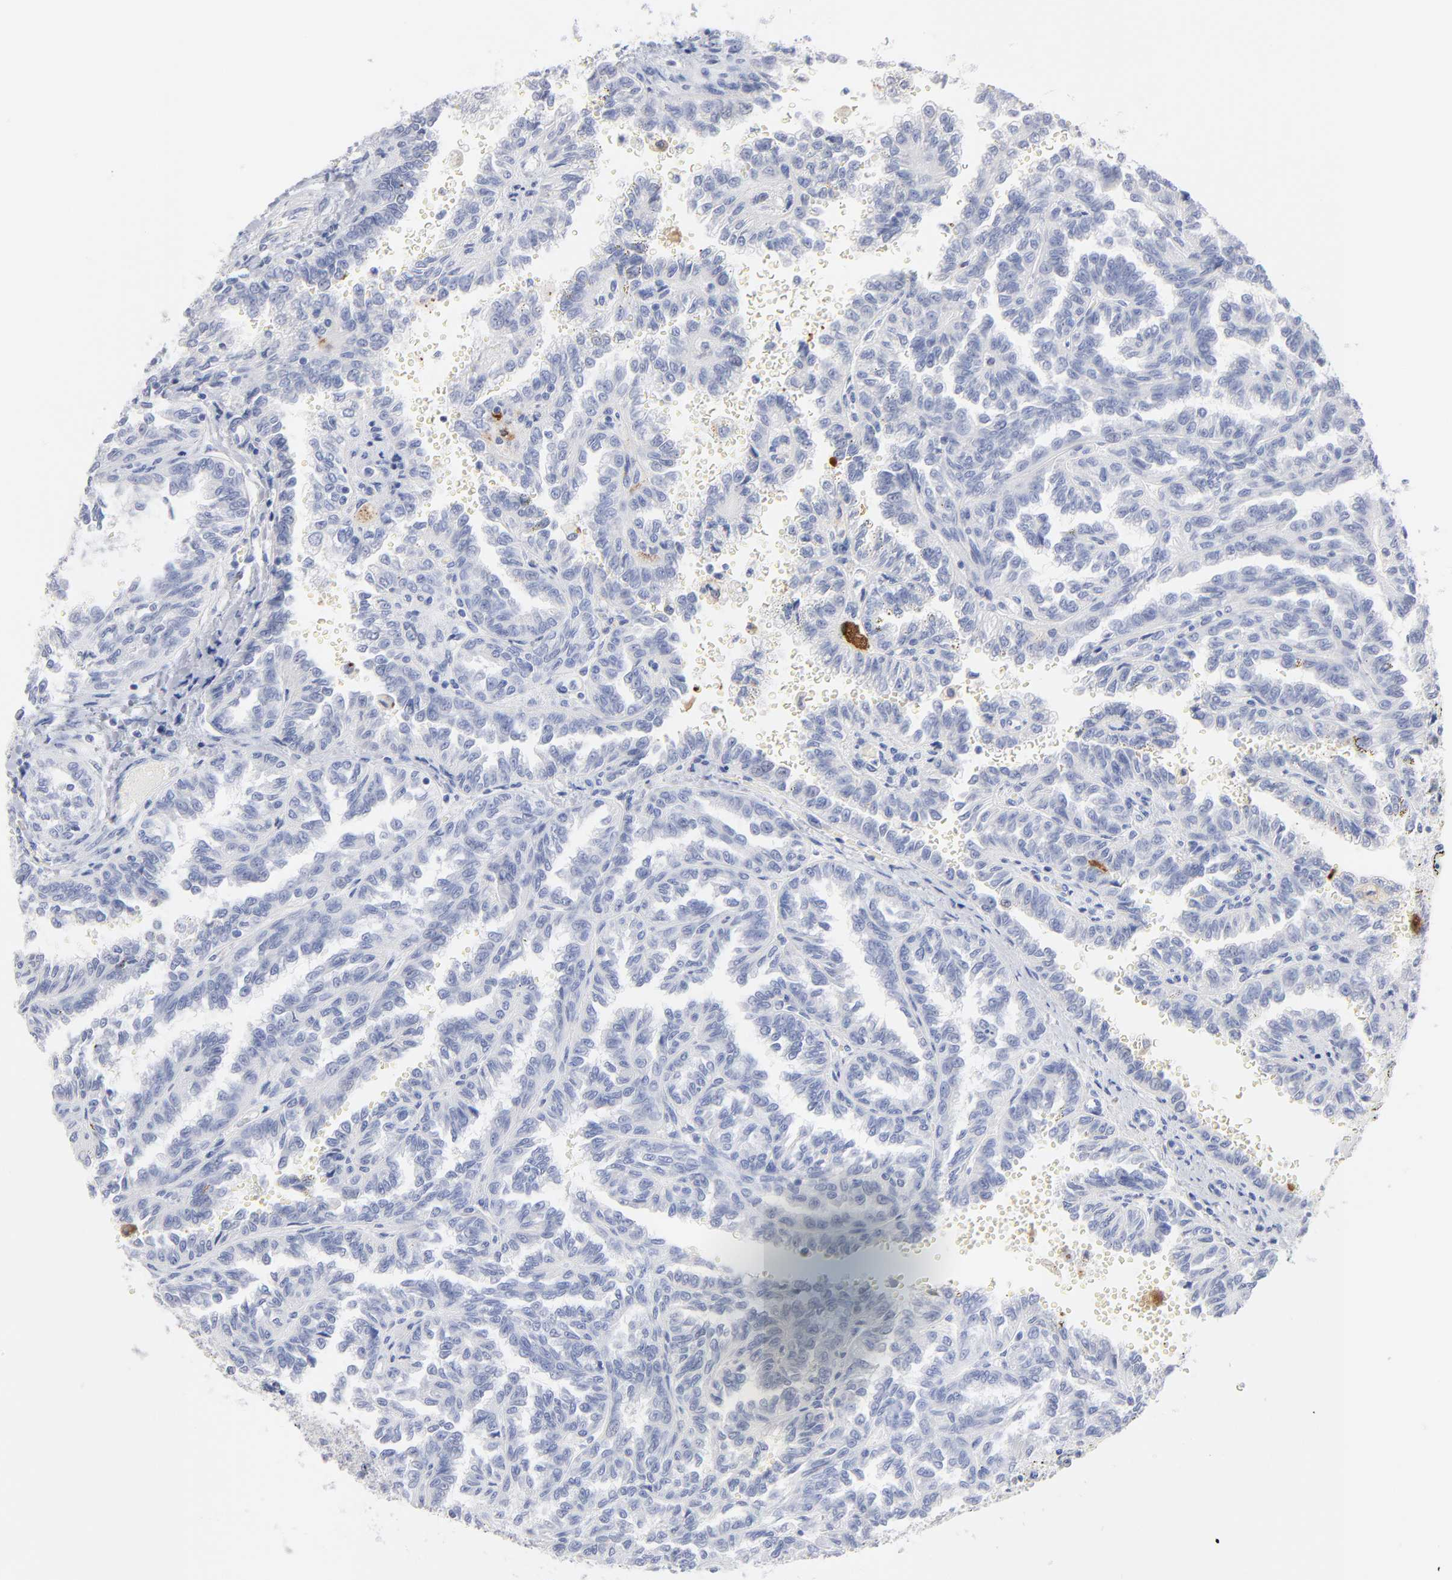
{"staining": {"intensity": "negative", "quantity": "none", "location": "none"}, "tissue": "renal cancer", "cell_type": "Tumor cells", "image_type": "cancer", "snomed": [{"axis": "morphology", "description": "Inflammation, NOS"}, {"axis": "morphology", "description": "Adenocarcinoma, NOS"}, {"axis": "topography", "description": "Kidney"}], "caption": "Tumor cells are negative for protein expression in human renal cancer.", "gene": "IFIT2", "patient": {"sex": "male", "age": 68}}